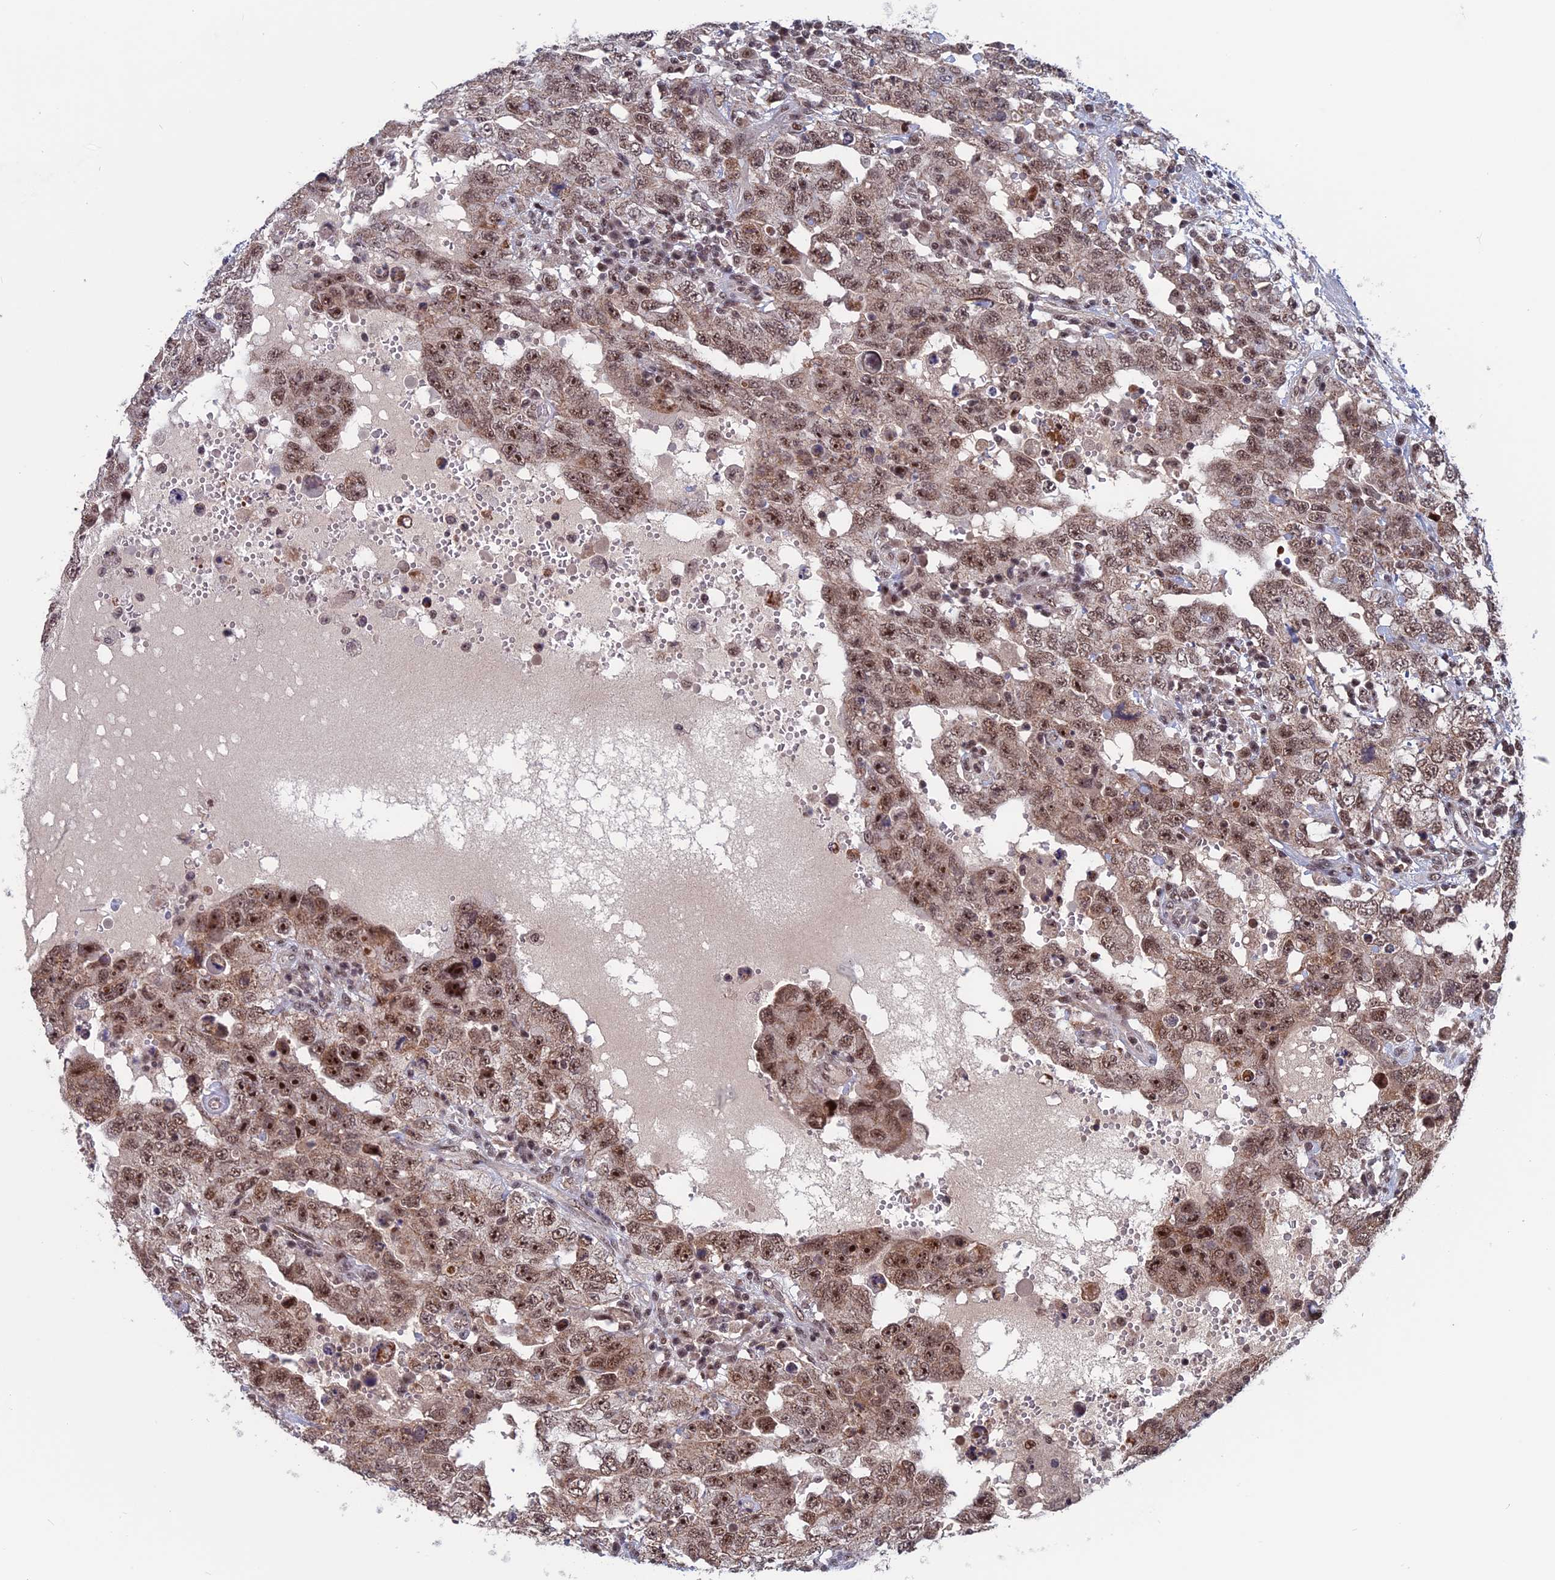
{"staining": {"intensity": "moderate", "quantity": ">75%", "location": "nuclear"}, "tissue": "testis cancer", "cell_type": "Tumor cells", "image_type": "cancer", "snomed": [{"axis": "morphology", "description": "Carcinoma, Embryonal, NOS"}, {"axis": "topography", "description": "Testis"}], "caption": "Moderate nuclear positivity for a protein is seen in about >75% of tumor cells of testis cancer using IHC.", "gene": "CACTIN", "patient": {"sex": "male", "age": 26}}